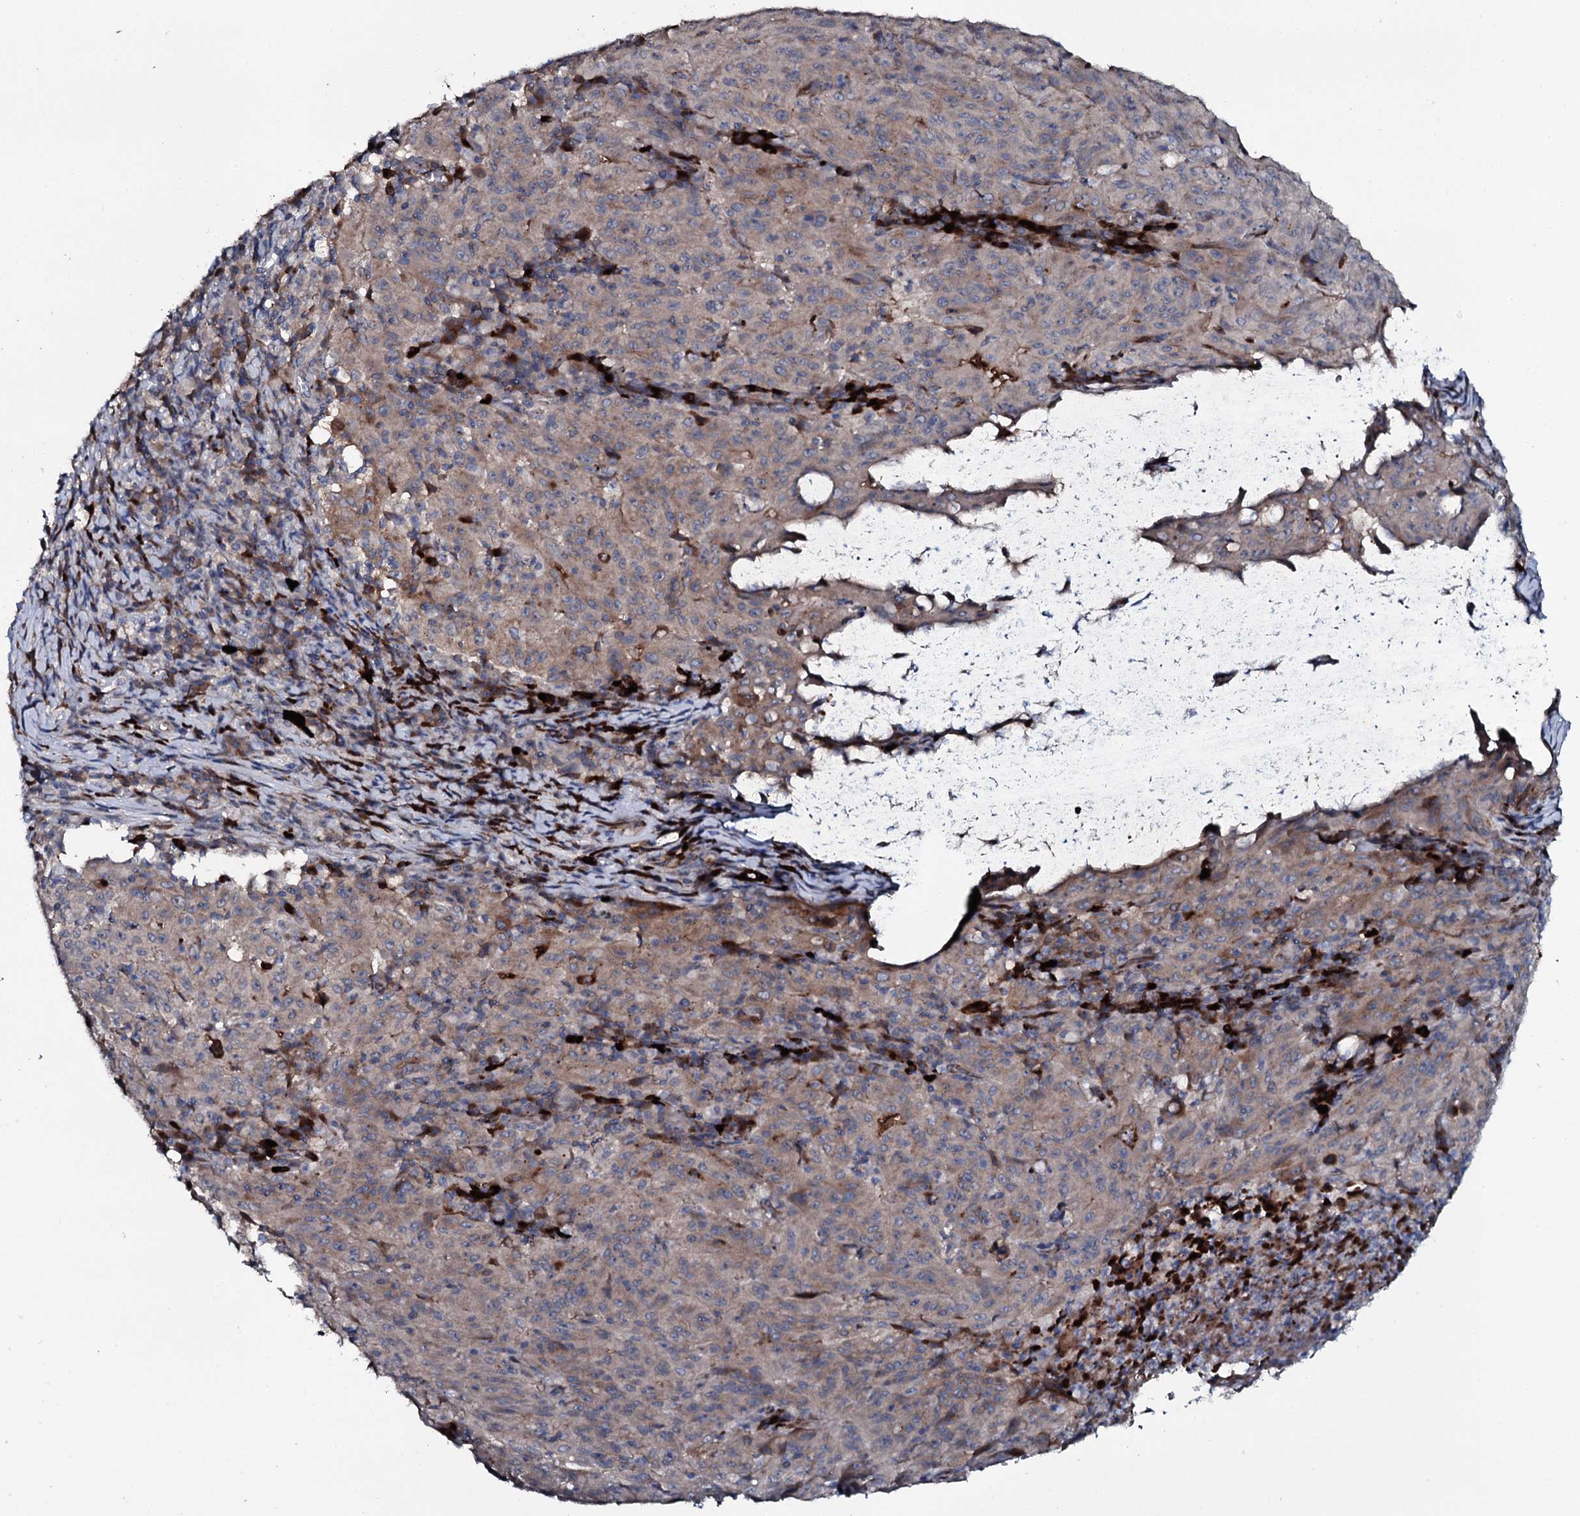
{"staining": {"intensity": "weak", "quantity": "<25%", "location": "cytoplasmic/membranous"}, "tissue": "pancreatic cancer", "cell_type": "Tumor cells", "image_type": "cancer", "snomed": [{"axis": "morphology", "description": "Adenocarcinoma, NOS"}, {"axis": "topography", "description": "Pancreas"}], "caption": "Immunohistochemistry micrograph of human pancreatic cancer stained for a protein (brown), which shows no expression in tumor cells. (IHC, brightfield microscopy, high magnification).", "gene": "IL12B", "patient": {"sex": "male", "age": 63}}